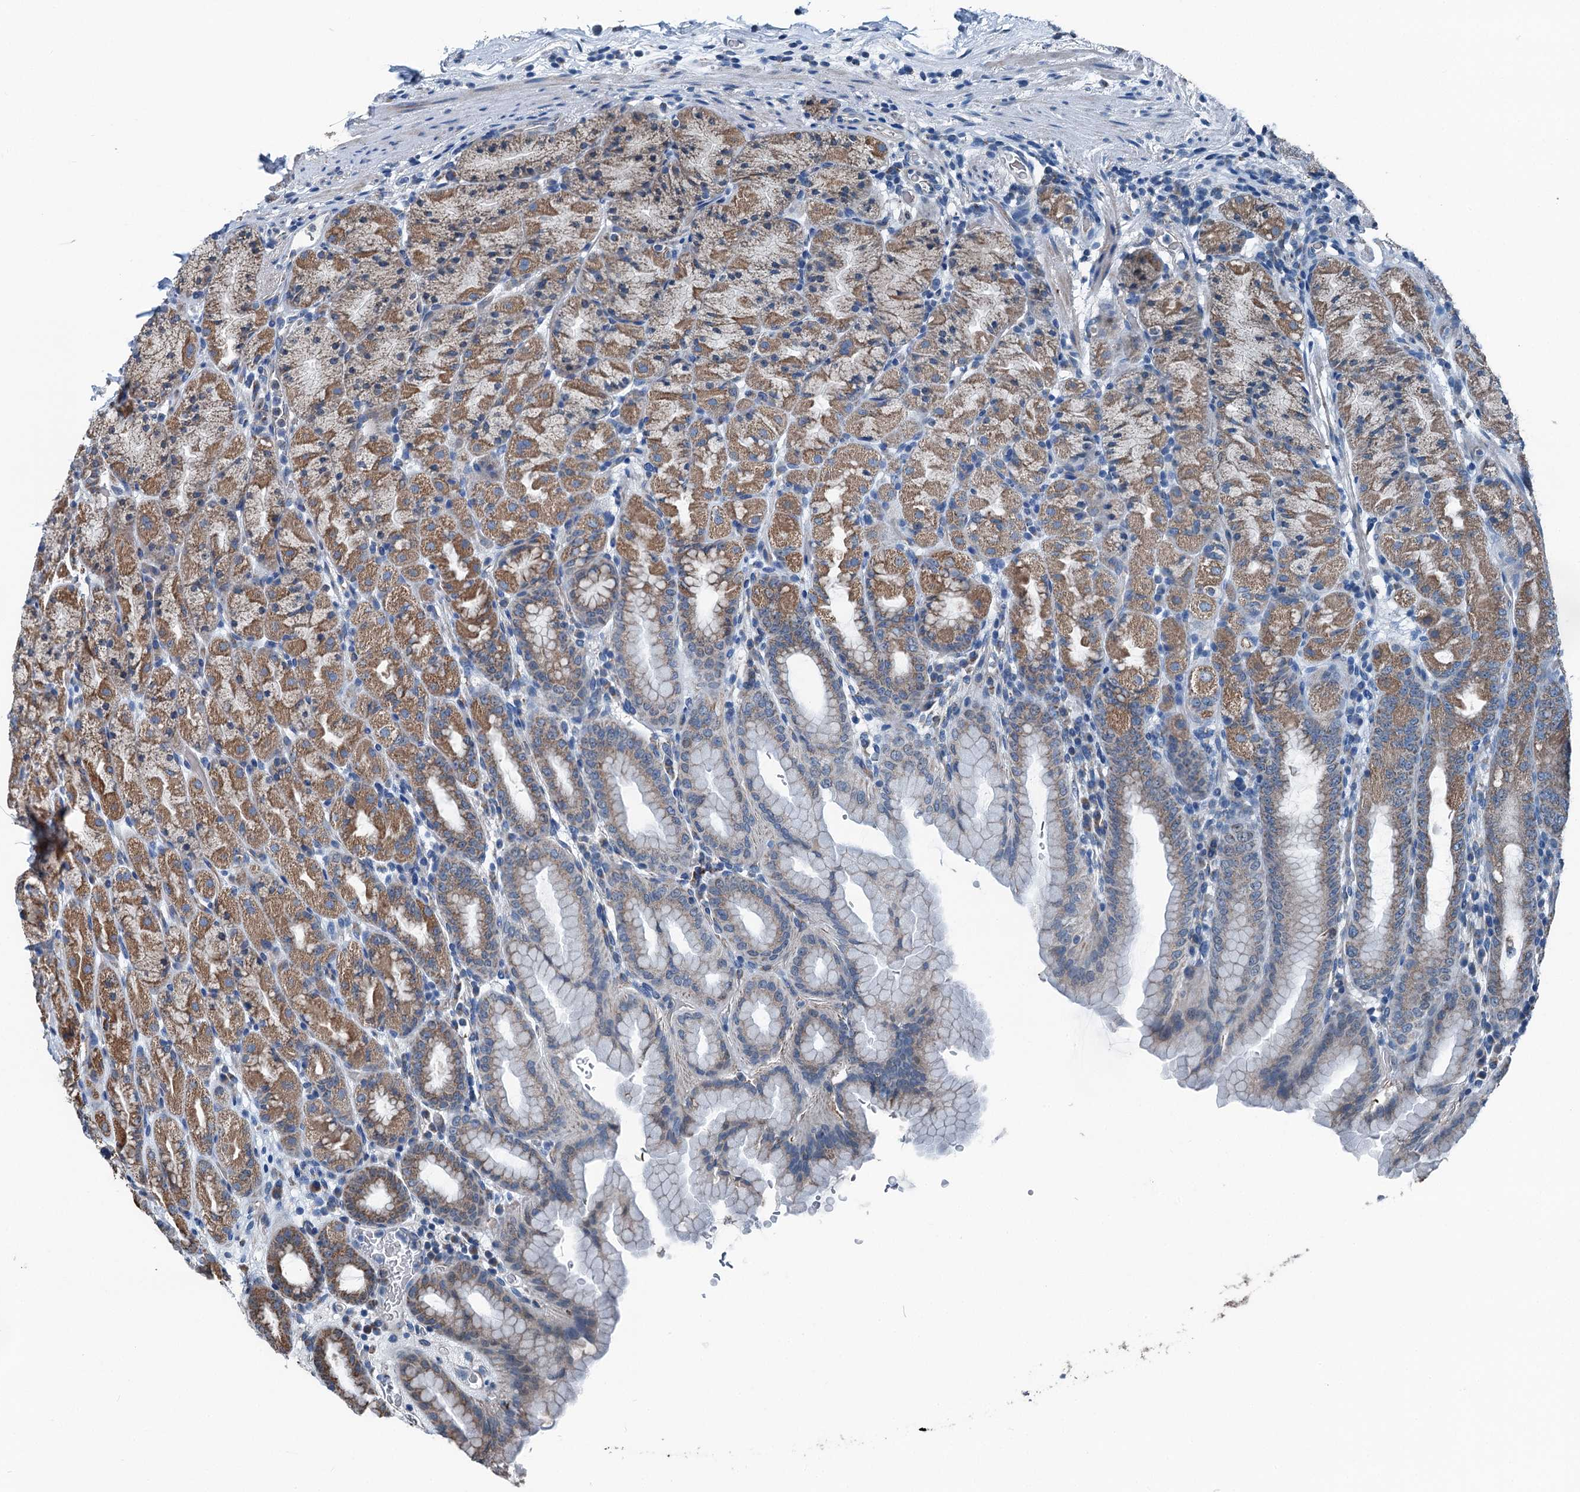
{"staining": {"intensity": "moderate", "quantity": ">75%", "location": "cytoplasmic/membranous"}, "tissue": "stomach", "cell_type": "Glandular cells", "image_type": "normal", "snomed": [{"axis": "morphology", "description": "Normal tissue, NOS"}, {"axis": "topography", "description": "Stomach, upper"}], "caption": "Immunohistochemical staining of benign stomach demonstrates medium levels of moderate cytoplasmic/membranous positivity in about >75% of glandular cells. (brown staining indicates protein expression, while blue staining denotes nuclei).", "gene": "TRPT1", "patient": {"sex": "male", "age": 68}}